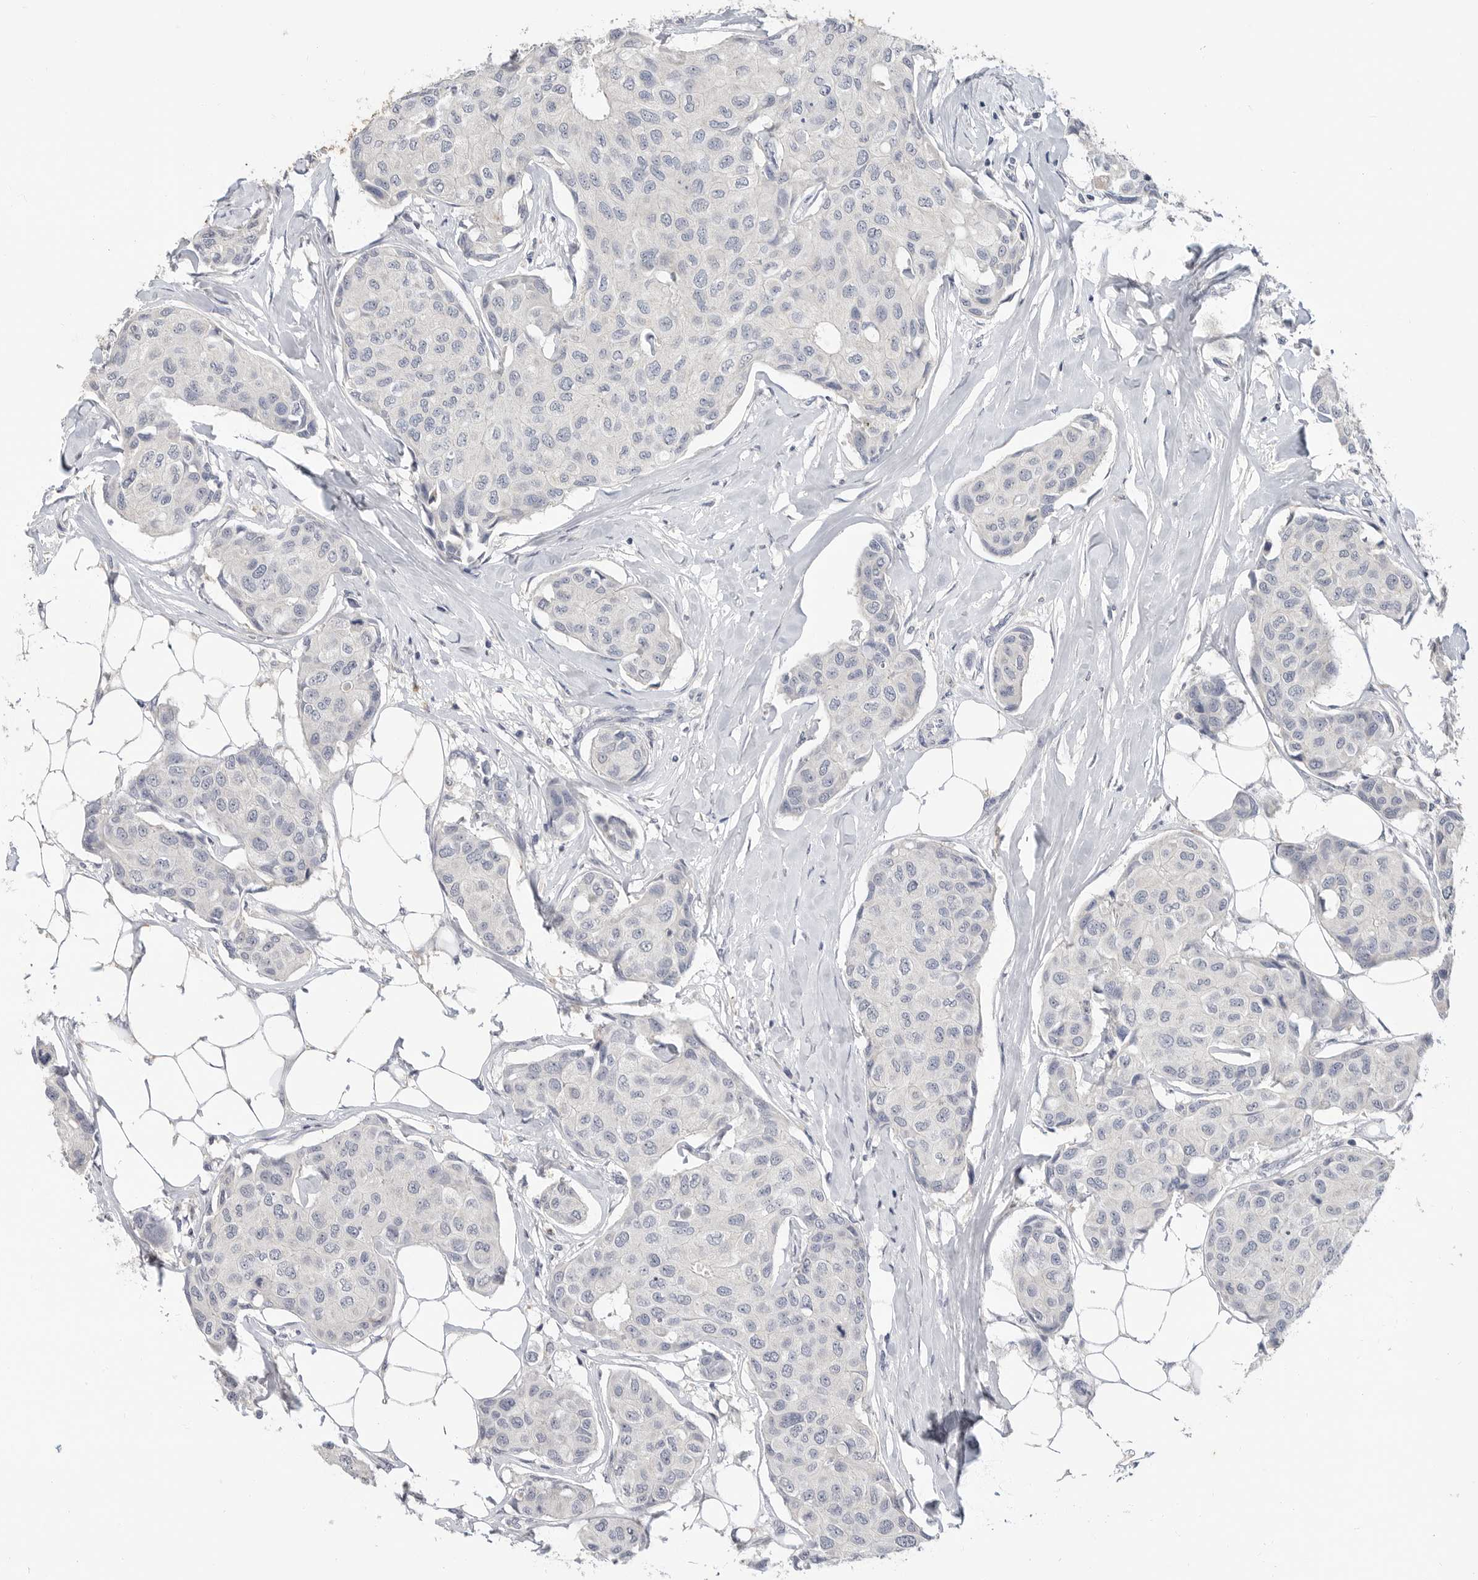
{"staining": {"intensity": "negative", "quantity": "none", "location": "none"}, "tissue": "breast cancer", "cell_type": "Tumor cells", "image_type": "cancer", "snomed": [{"axis": "morphology", "description": "Duct carcinoma"}, {"axis": "topography", "description": "Breast"}], "caption": "A histopathology image of breast cancer stained for a protein demonstrates no brown staining in tumor cells. Brightfield microscopy of immunohistochemistry (IHC) stained with DAB (3,3'-diaminobenzidine) (brown) and hematoxylin (blue), captured at high magnification.", "gene": "LTBR", "patient": {"sex": "female", "age": 80}}